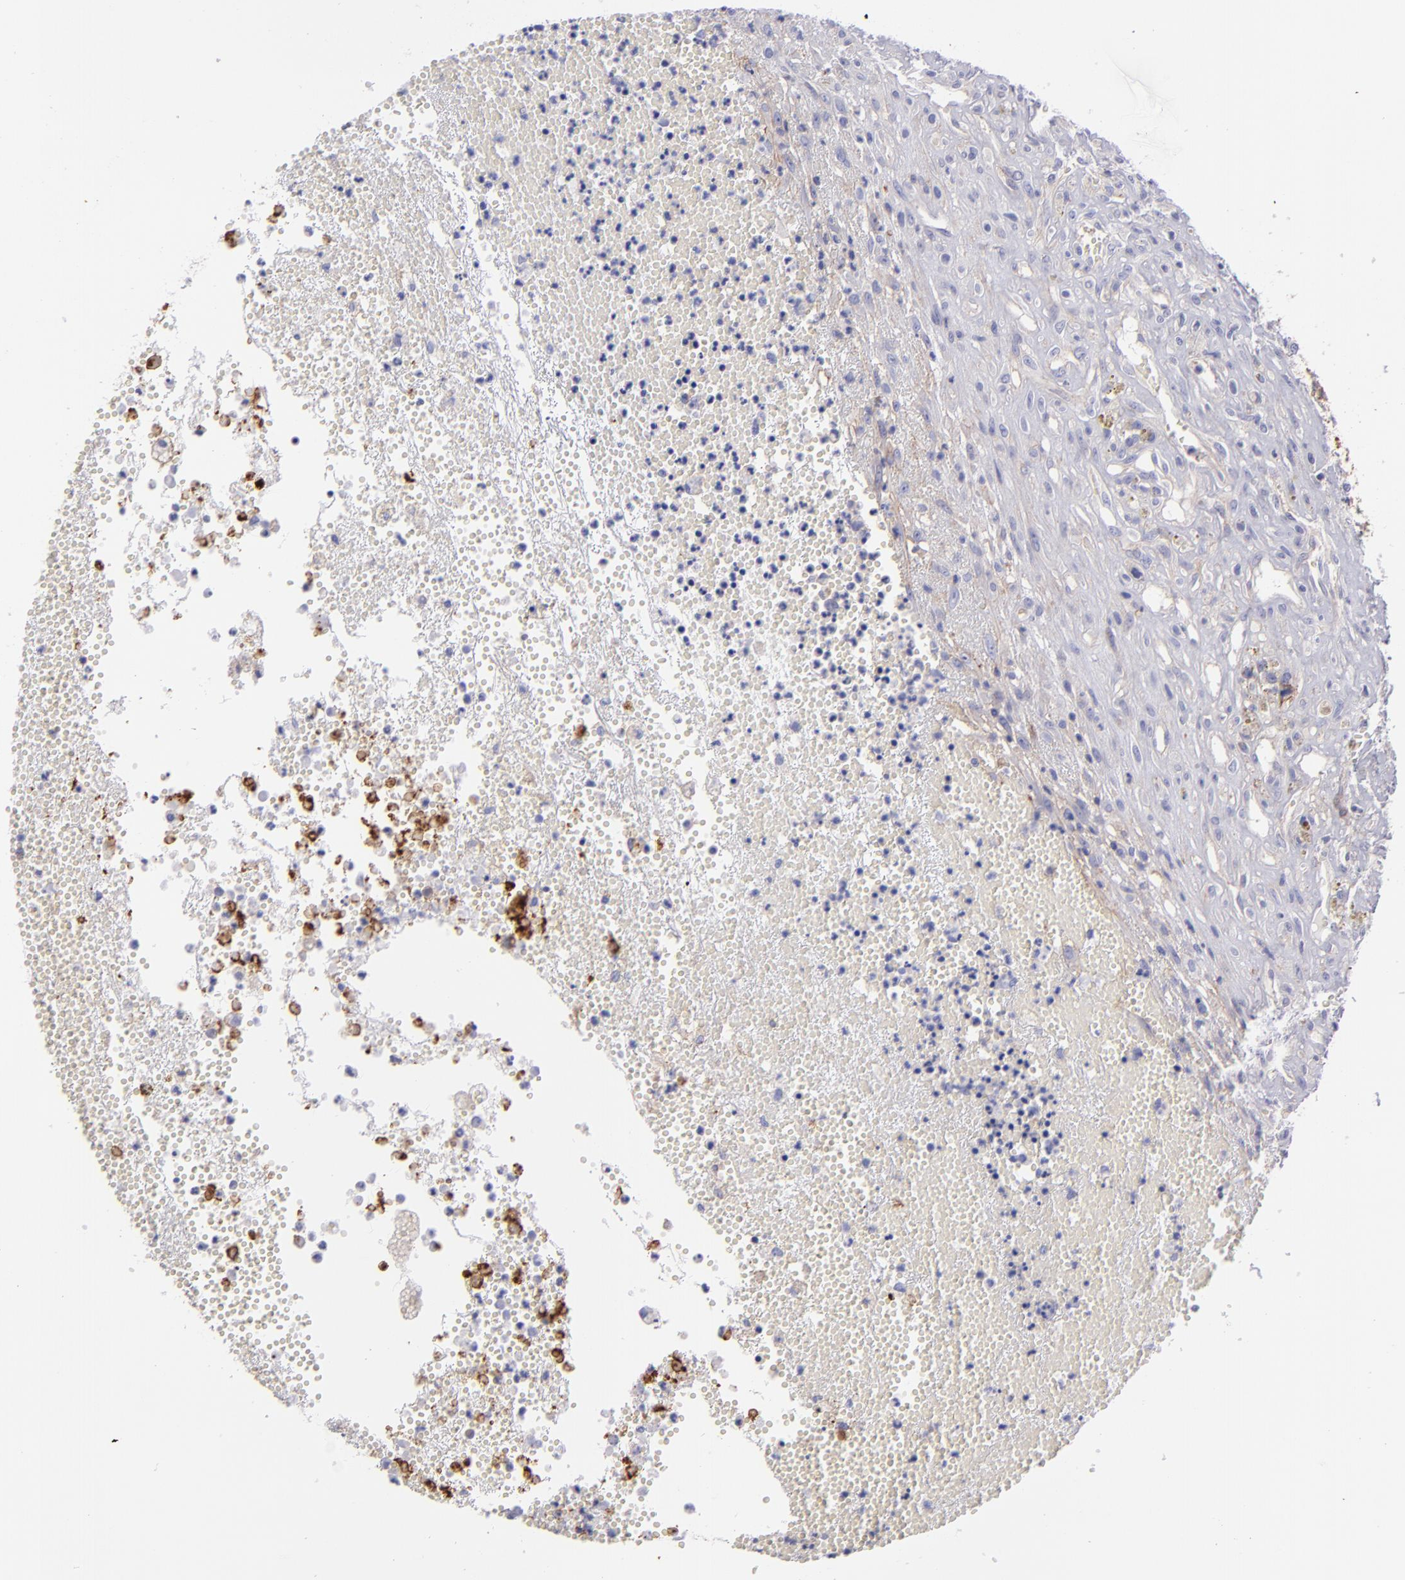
{"staining": {"intensity": "negative", "quantity": "none", "location": "none"}, "tissue": "glioma", "cell_type": "Tumor cells", "image_type": "cancer", "snomed": [{"axis": "morphology", "description": "Glioma, malignant, High grade"}, {"axis": "topography", "description": "Brain"}], "caption": "IHC of human high-grade glioma (malignant) displays no positivity in tumor cells.", "gene": "BSG", "patient": {"sex": "male", "age": 66}}